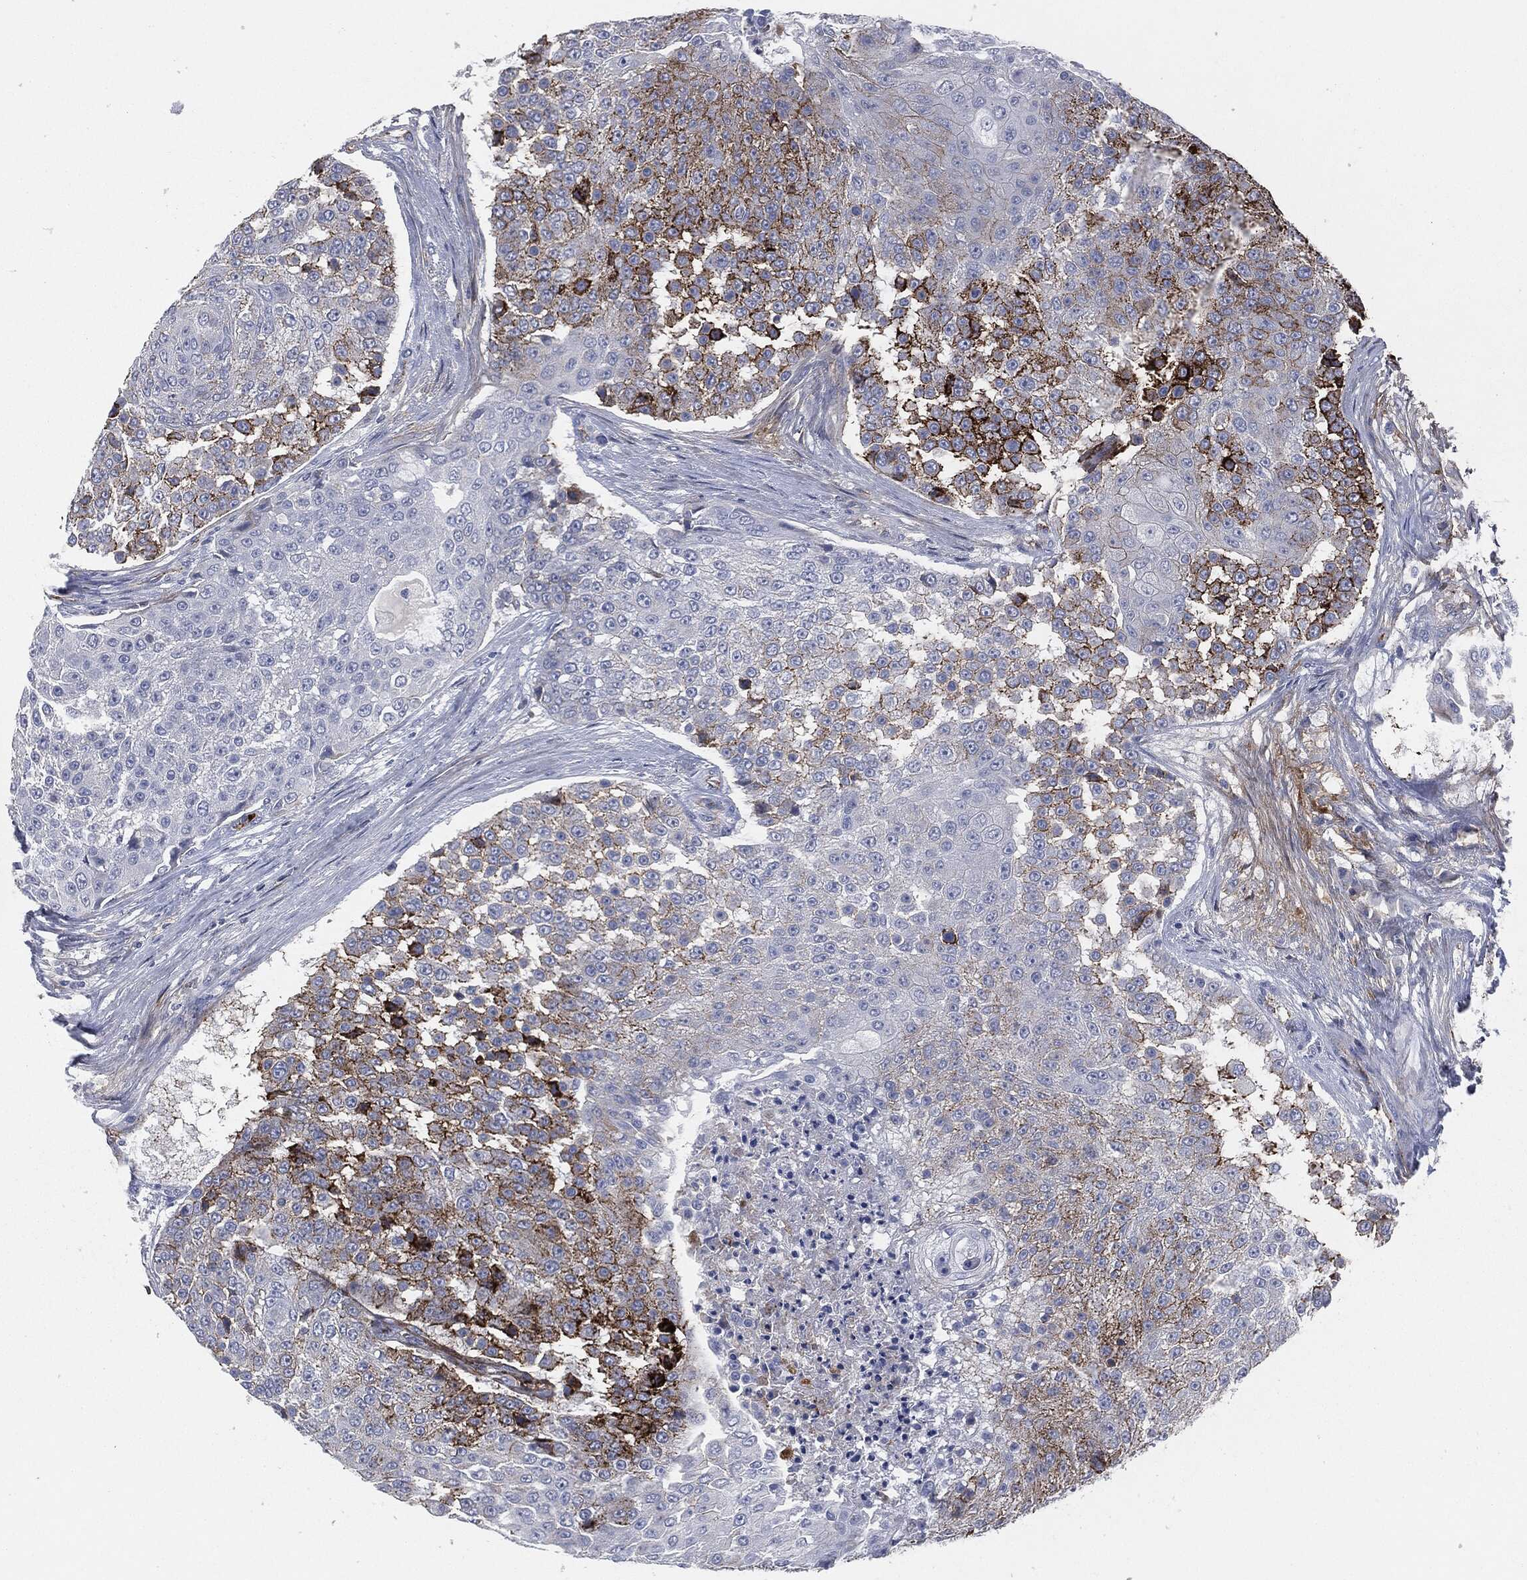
{"staining": {"intensity": "strong", "quantity": "<25%", "location": "cytoplasmic/membranous"}, "tissue": "urothelial cancer", "cell_type": "Tumor cells", "image_type": "cancer", "snomed": [{"axis": "morphology", "description": "Urothelial carcinoma, High grade"}, {"axis": "topography", "description": "Urinary bladder"}], "caption": "An IHC photomicrograph of neoplastic tissue is shown. Protein staining in brown labels strong cytoplasmic/membranous positivity in urothelial cancer within tumor cells.", "gene": "APOB", "patient": {"sex": "female", "age": 63}}